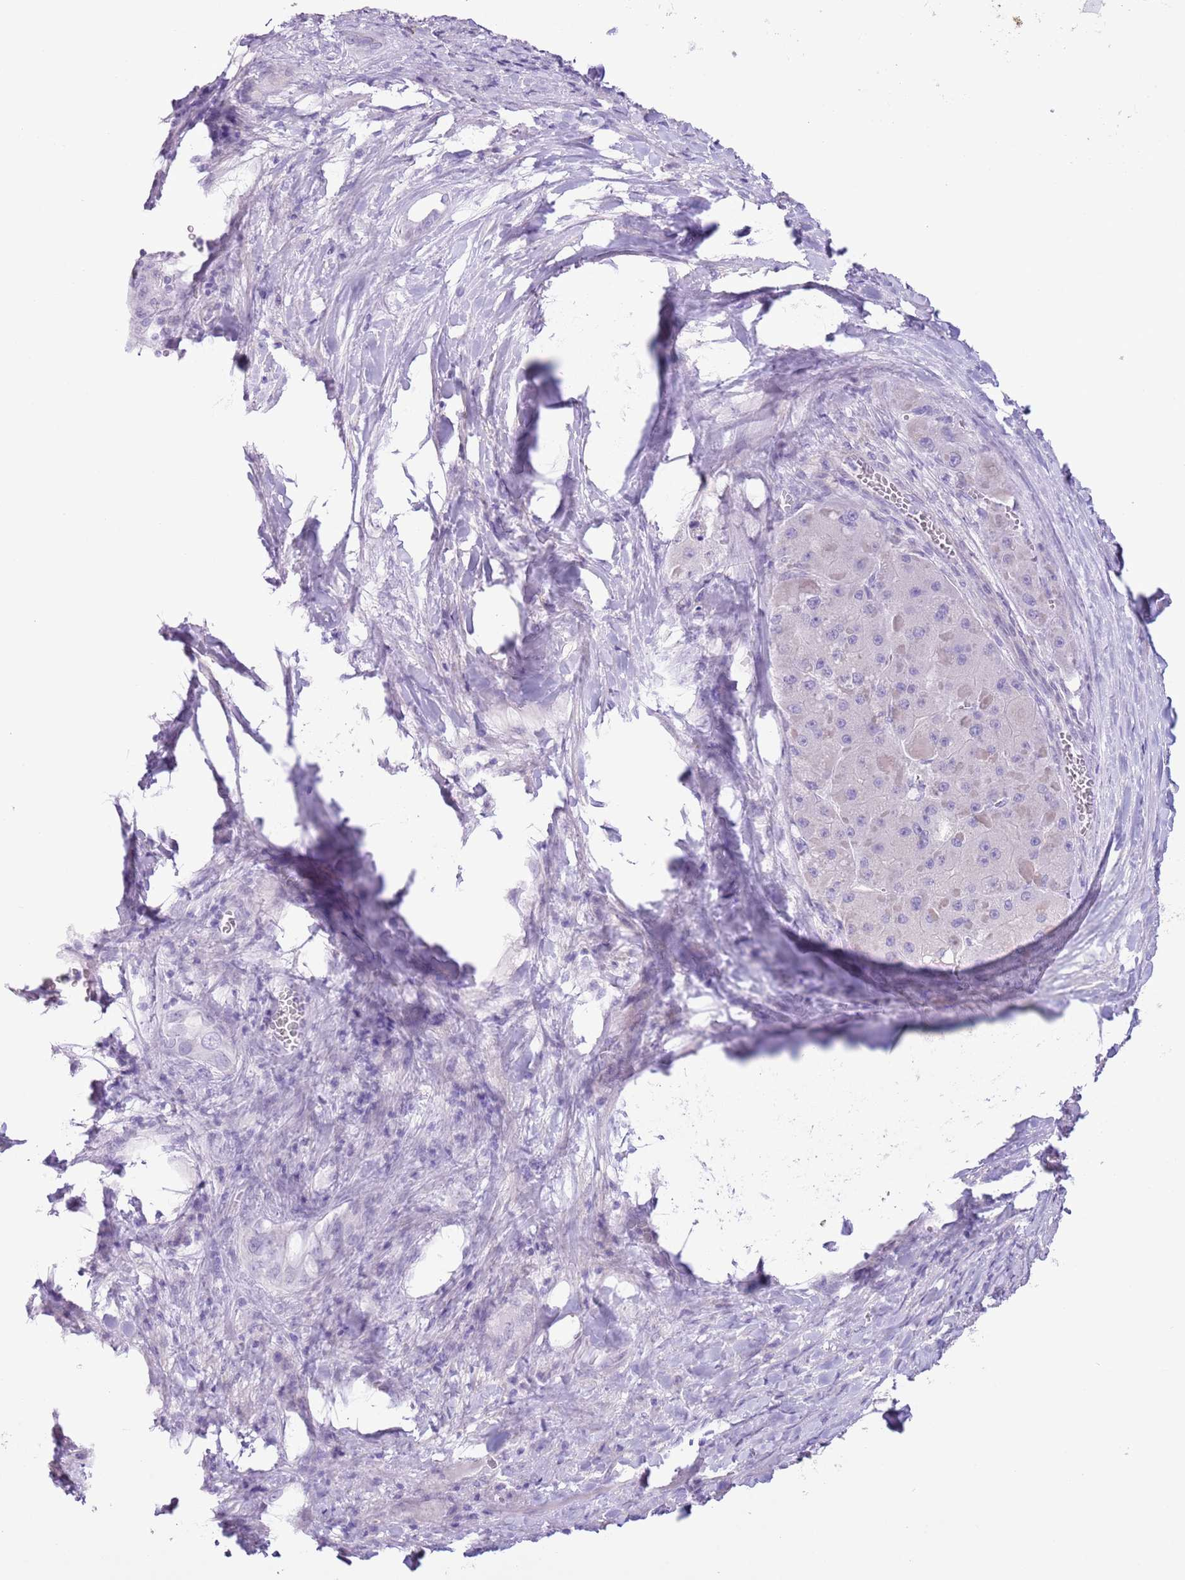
{"staining": {"intensity": "negative", "quantity": "none", "location": "none"}, "tissue": "liver cancer", "cell_type": "Tumor cells", "image_type": "cancer", "snomed": [{"axis": "morphology", "description": "Carcinoma, Hepatocellular, NOS"}, {"axis": "topography", "description": "Liver"}], "caption": "Liver cancer was stained to show a protein in brown. There is no significant staining in tumor cells. (DAB IHC visualized using brightfield microscopy, high magnification).", "gene": "SLC7A14", "patient": {"sex": "female", "age": 73}}